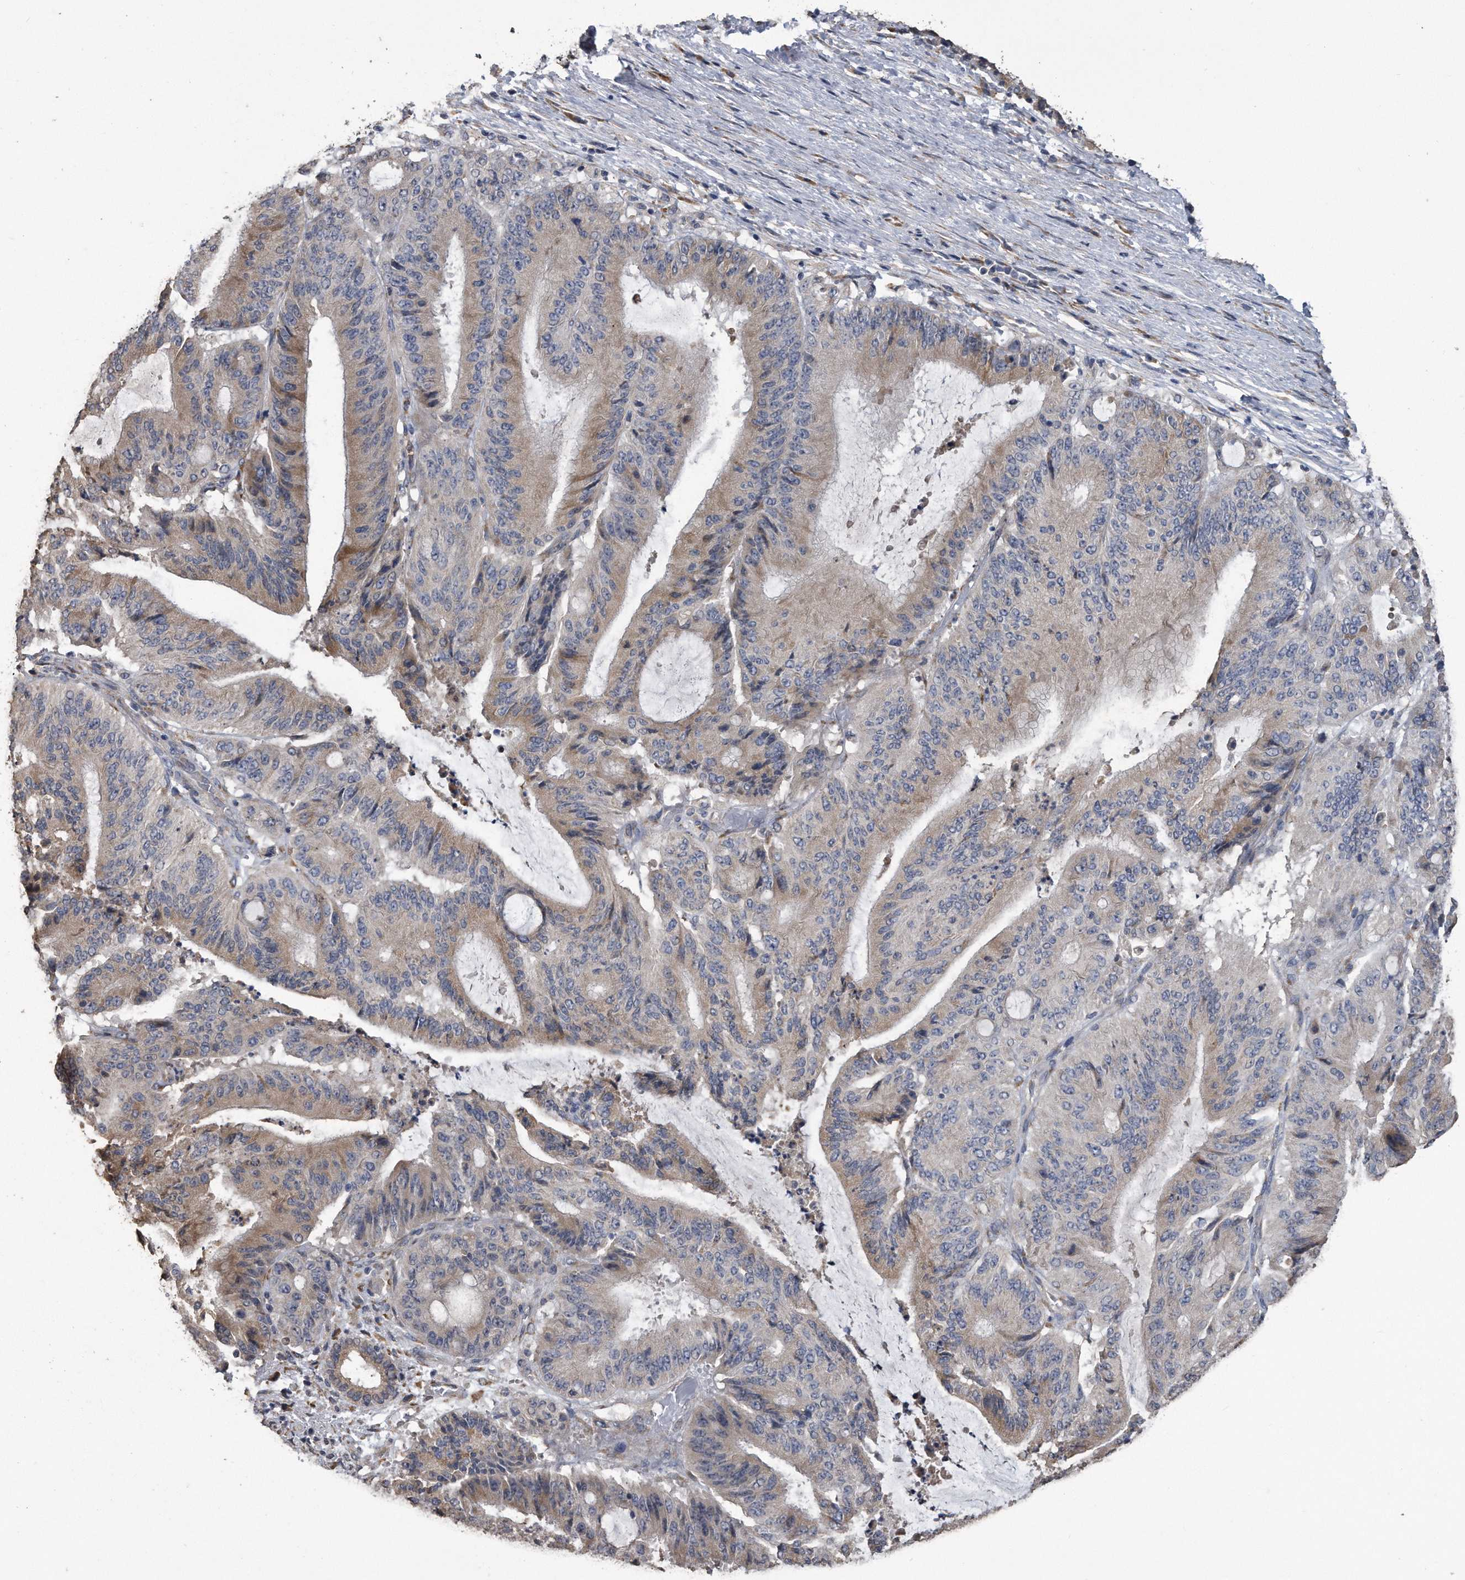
{"staining": {"intensity": "weak", "quantity": "25%-75%", "location": "cytoplasmic/membranous"}, "tissue": "liver cancer", "cell_type": "Tumor cells", "image_type": "cancer", "snomed": [{"axis": "morphology", "description": "Normal tissue, NOS"}, {"axis": "morphology", "description": "Cholangiocarcinoma"}, {"axis": "topography", "description": "Liver"}, {"axis": "topography", "description": "Peripheral nerve tissue"}], "caption": "There is low levels of weak cytoplasmic/membranous expression in tumor cells of cholangiocarcinoma (liver), as demonstrated by immunohistochemical staining (brown color).", "gene": "PCLO", "patient": {"sex": "female", "age": 73}}